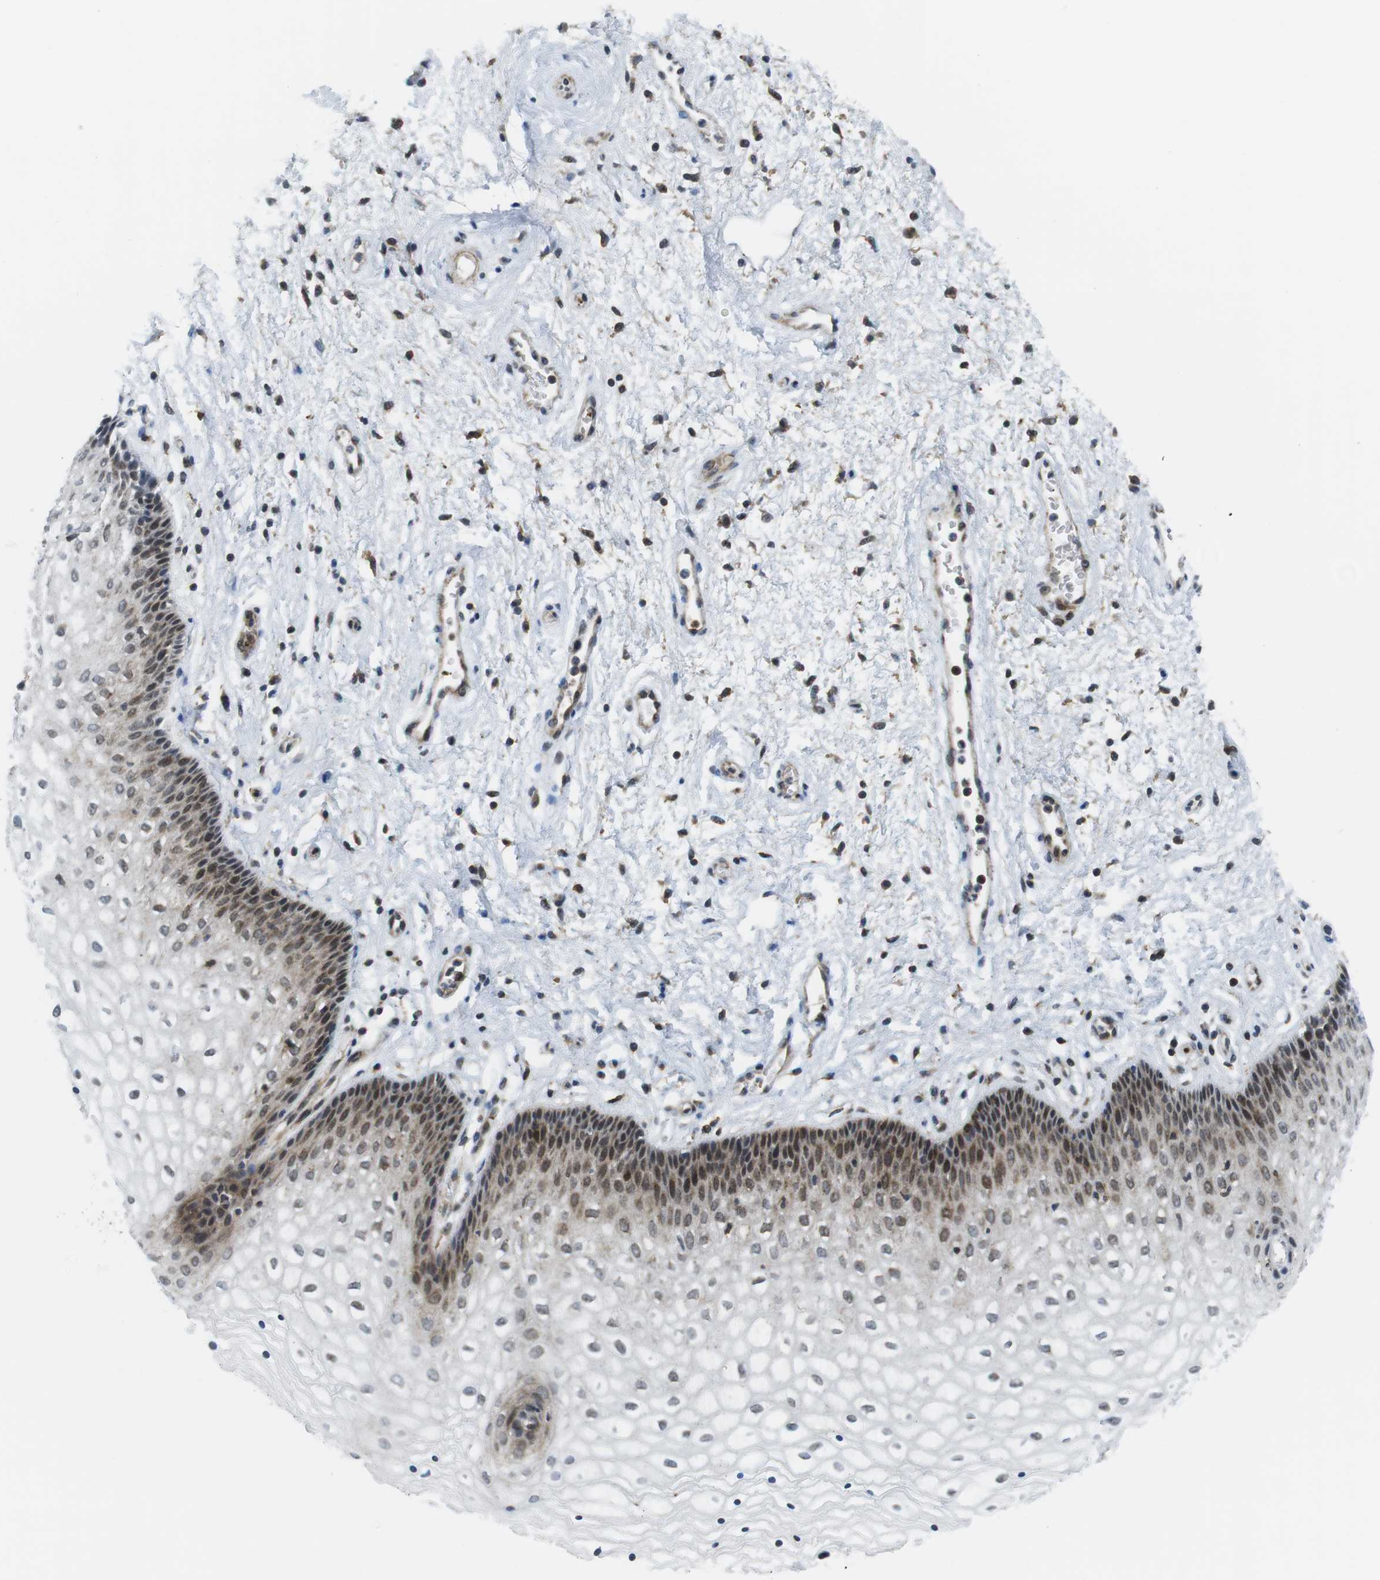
{"staining": {"intensity": "moderate", "quantity": "<25%", "location": "cytoplasmic/membranous,nuclear"}, "tissue": "vagina", "cell_type": "Squamous epithelial cells", "image_type": "normal", "snomed": [{"axis": "morphology", "description": "Normal tissue, NOS"}, {"axis": "topography", "description": "Vagina"}], "caption": "A high-resolution image shows immunohistochemistry (IHC) staining of unremarkable vagina, which demonstrates moderate cytoplasmic/membranous,nuclear staining in about <25% of squamous epithelial cells.", "gene": "CUL7", "patient": {"sex": "female", "age": 34}}